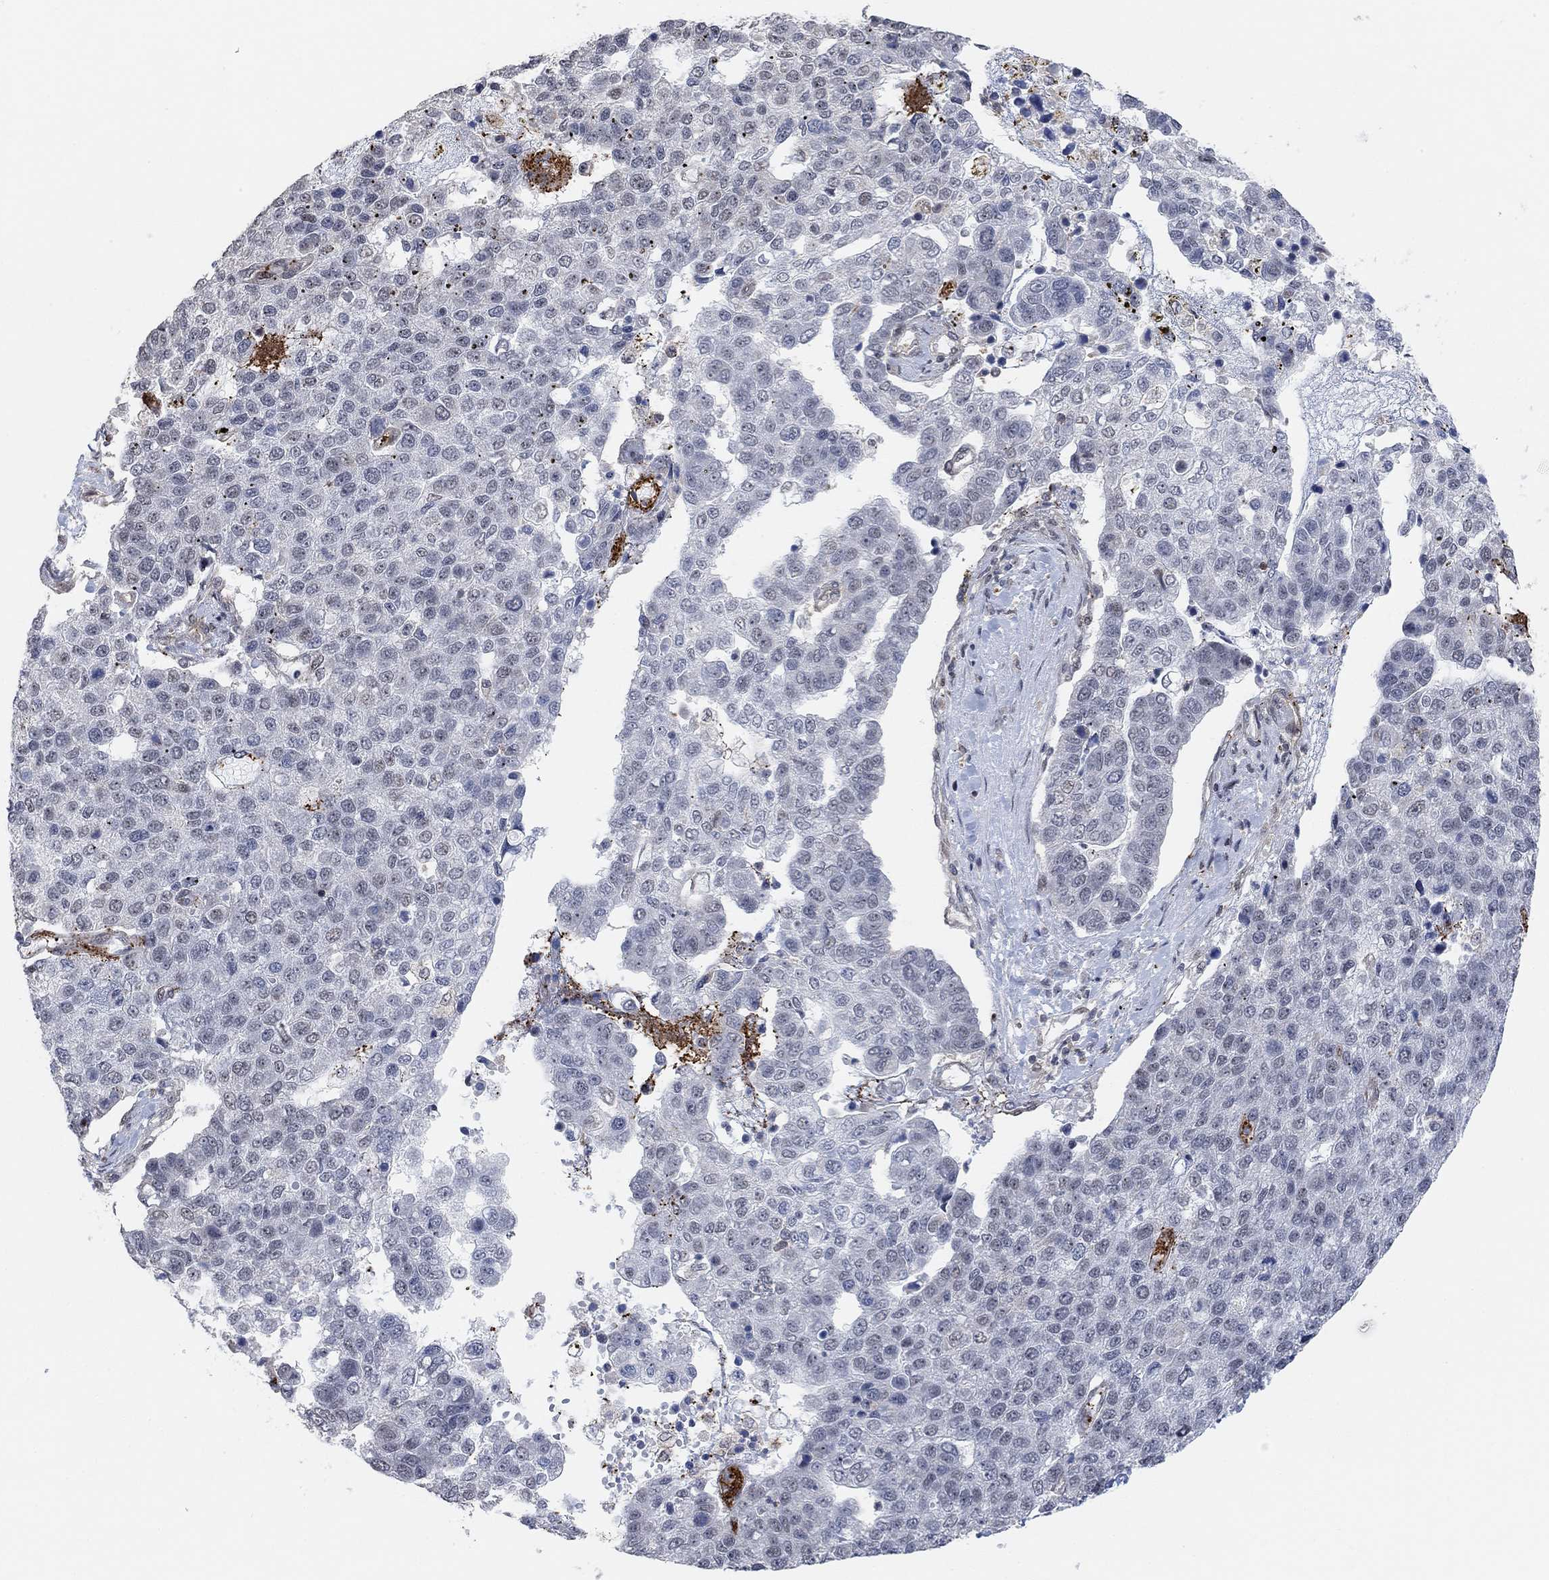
{"staining": {"intensity": "negative", "quantity": "none", "location": "none"}, "tissue": "pancreatic cancer", "cell_type": "Tumor cells", "image_type": "cancer", "snomed": [{"axis": "morphology", "description": "Adenocarcinoma, NOS"}, {"axis": "topography", "description": "Pancreas"}], "caption": "Adenocarcinoma (pancreatic) stained for a protein using immunohistochemistry displays no positivity tumor cells.", "gene": "PWWP2B", "patient": {"sex": "female", "age": 61}}